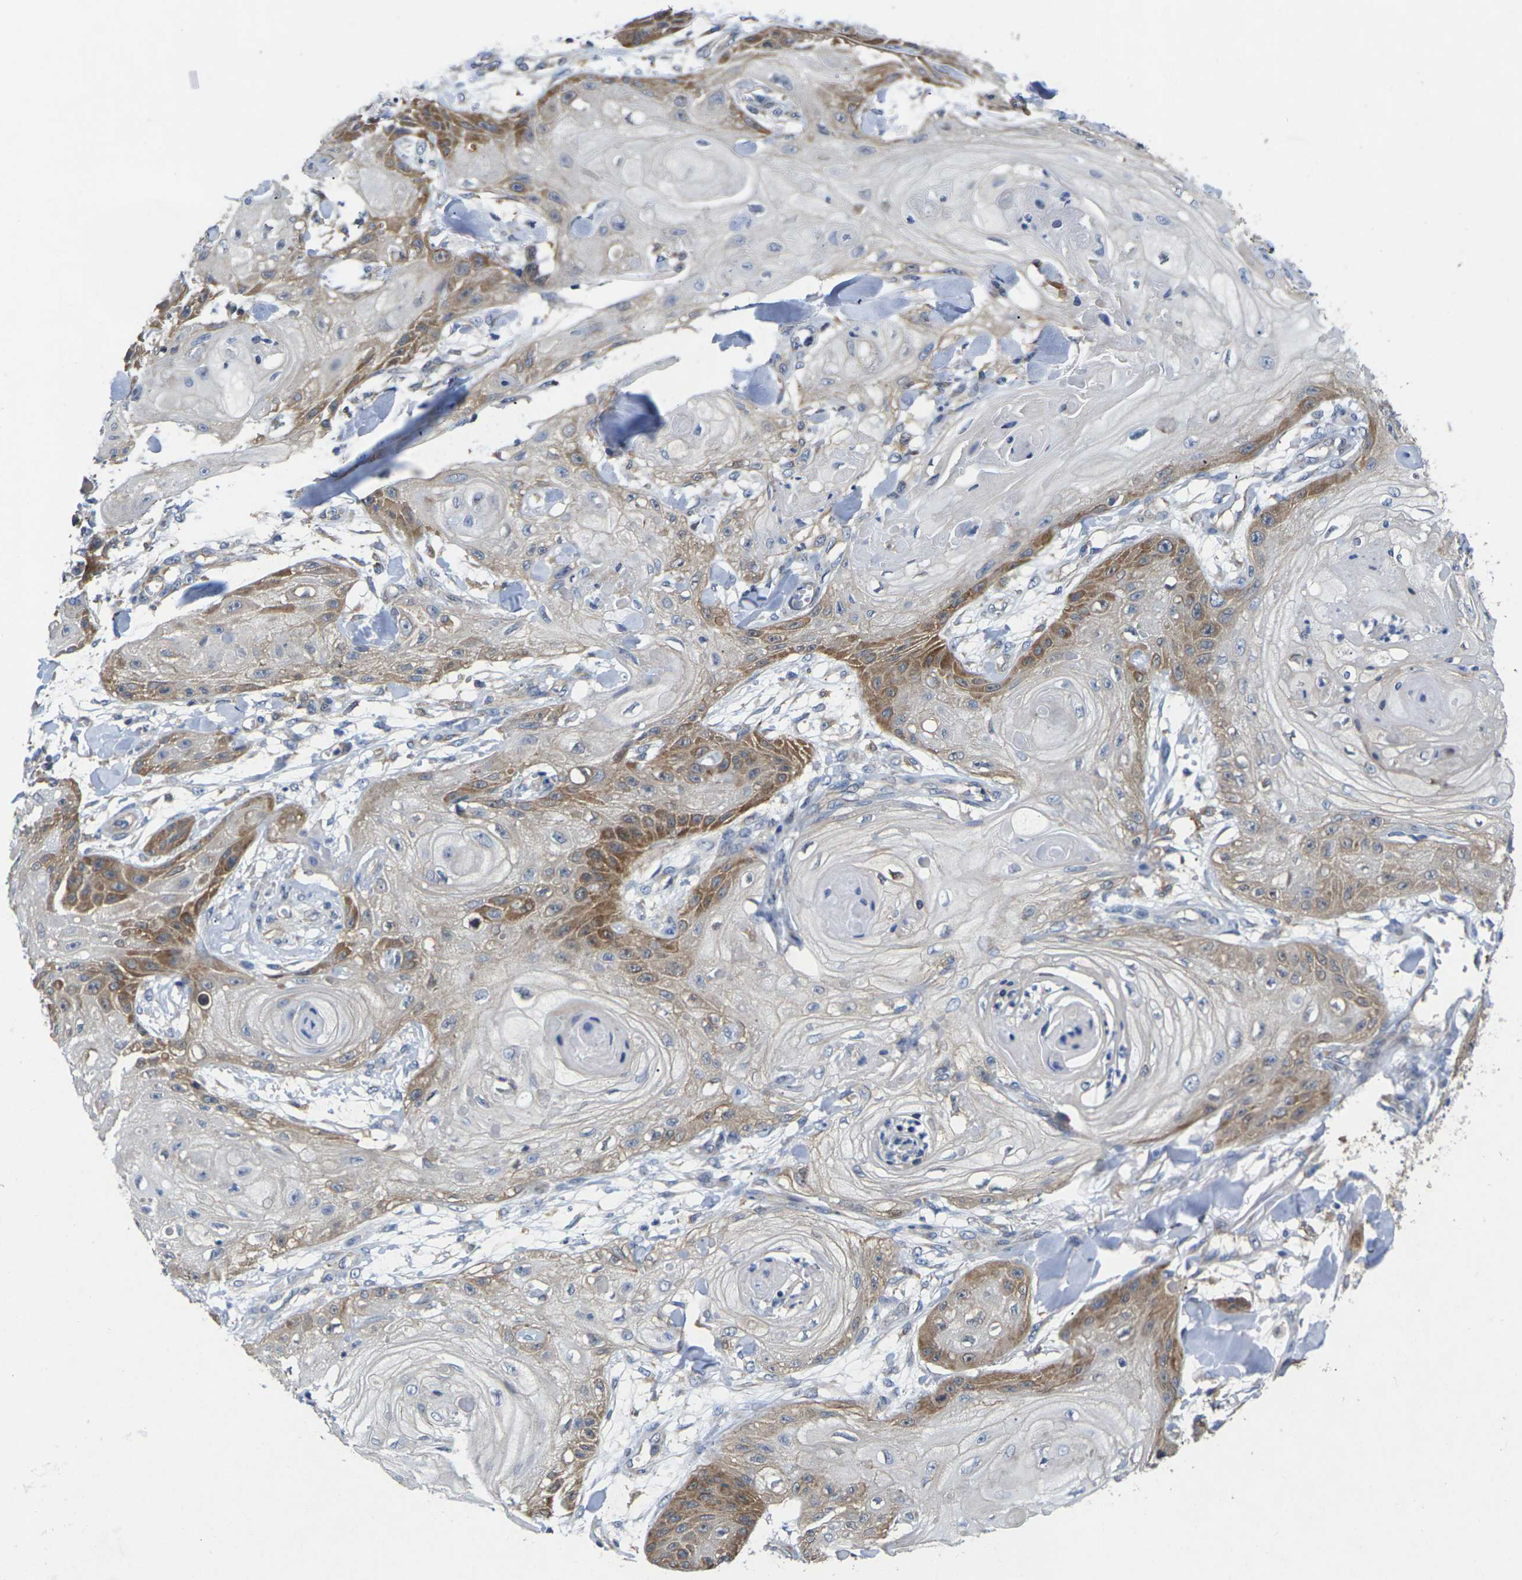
{"staining": {"intensity": "moderate", "quantity": "<25%", "location": "cytoplasmic/membranous"}, "tissue": "skin cancer", "cell_type": "Tumor cells", "image_type": "cancer", "snomed": [{"axis": "morphology", "description": "Squamous cell carcinoma, NOS"}, {"axis": "topography", "description": "Skin"}], "caption": "A low amount of moderate cytoplasmic/membranous expression is present in approximately <25% of tumor cells in skin cancer tissue.", "gene": "SCNN1A", "patient": {"sex": "male", "age": 74}}